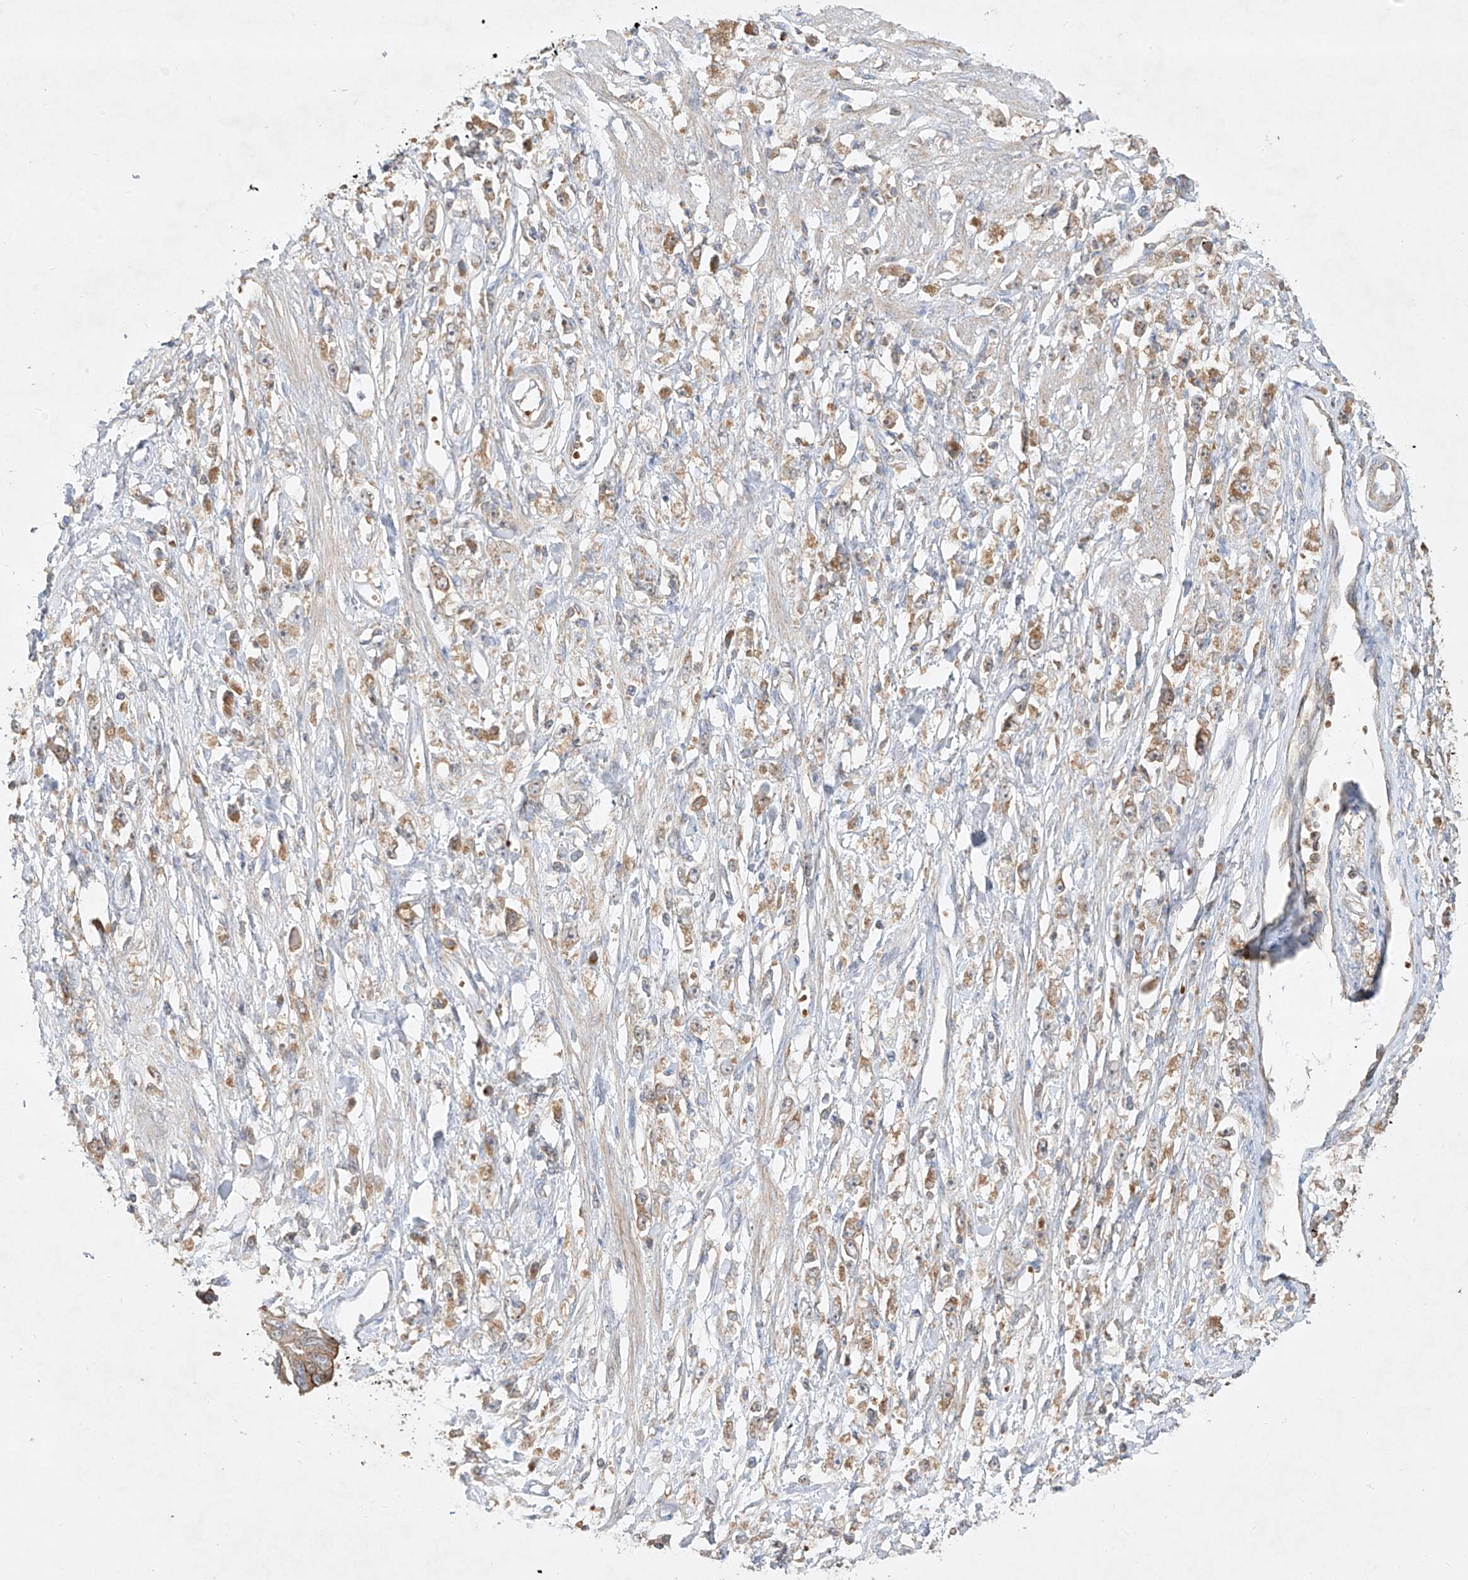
{"staining": {"intensity": "weak", "quantity": "25%-75%", "location": "cytoplasmic/membranous"}, "tissue": "stomach cancer", "cell_type": "Tumor cells", "image_type": "cancer", "snomed": [{"axis": "morphology", "description": "Adenocarcinoma, NOS"}, {"axis": "topography", "description": "Stomach"}], "caption": "Immunohistochemistry image of neoplastic tissue: stomach cancer (adenocarcinoma) stained using immunohistochemistry (IHC) reveals low levels of weak protein expression localized specifically in the cytoplasmic/membranous of tumor cells, appearing as a cytoplasmic/membranous brown color.", "gene": "KPNA7", "patient": {"sex": "female", "age": 59}}